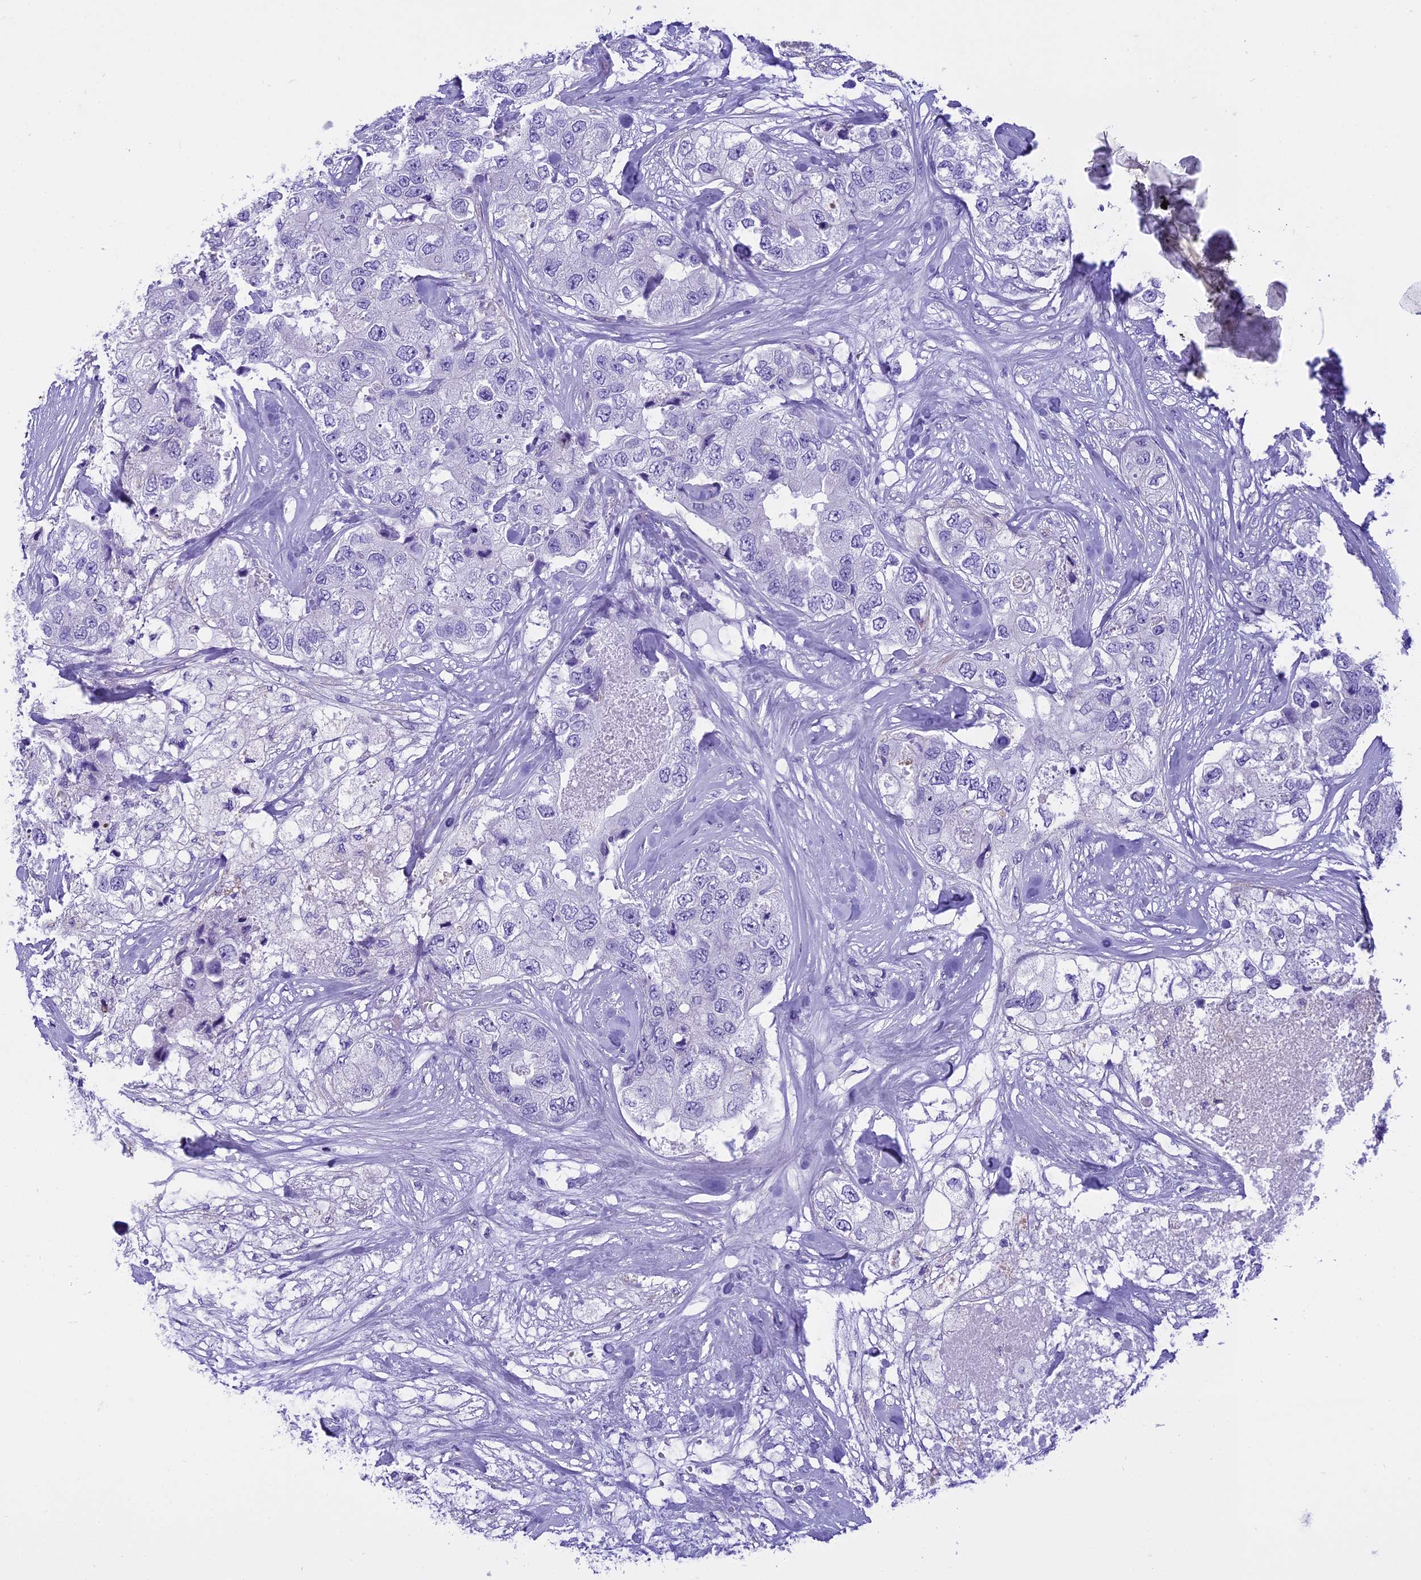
{"staining": {"intensity": "negative", "quantity": "none", "location": "none"}, "tissue": "breast cancer", "cell_type": "Tumor cells", "image_type": "cancer", "snomed": [{"axis": "morphology", "description": "Duct carcinoma"}, {"axis": "topography", "description": "Breast"}], "caption": "A high-resolution micrograph shows immunohistochemistry (IHC) staining of breast intraductal carcinoma, which reveals no significant positivity in tumor cells. (Stains: DAB (3,3'-diaminobenzidine) immunohistochemistry with hematoxylin counter stain, Microscopy: brightfield microscopy at high magnification).", "gene": "KCTD14", "patient": {"sex": "female", "age": 62}}